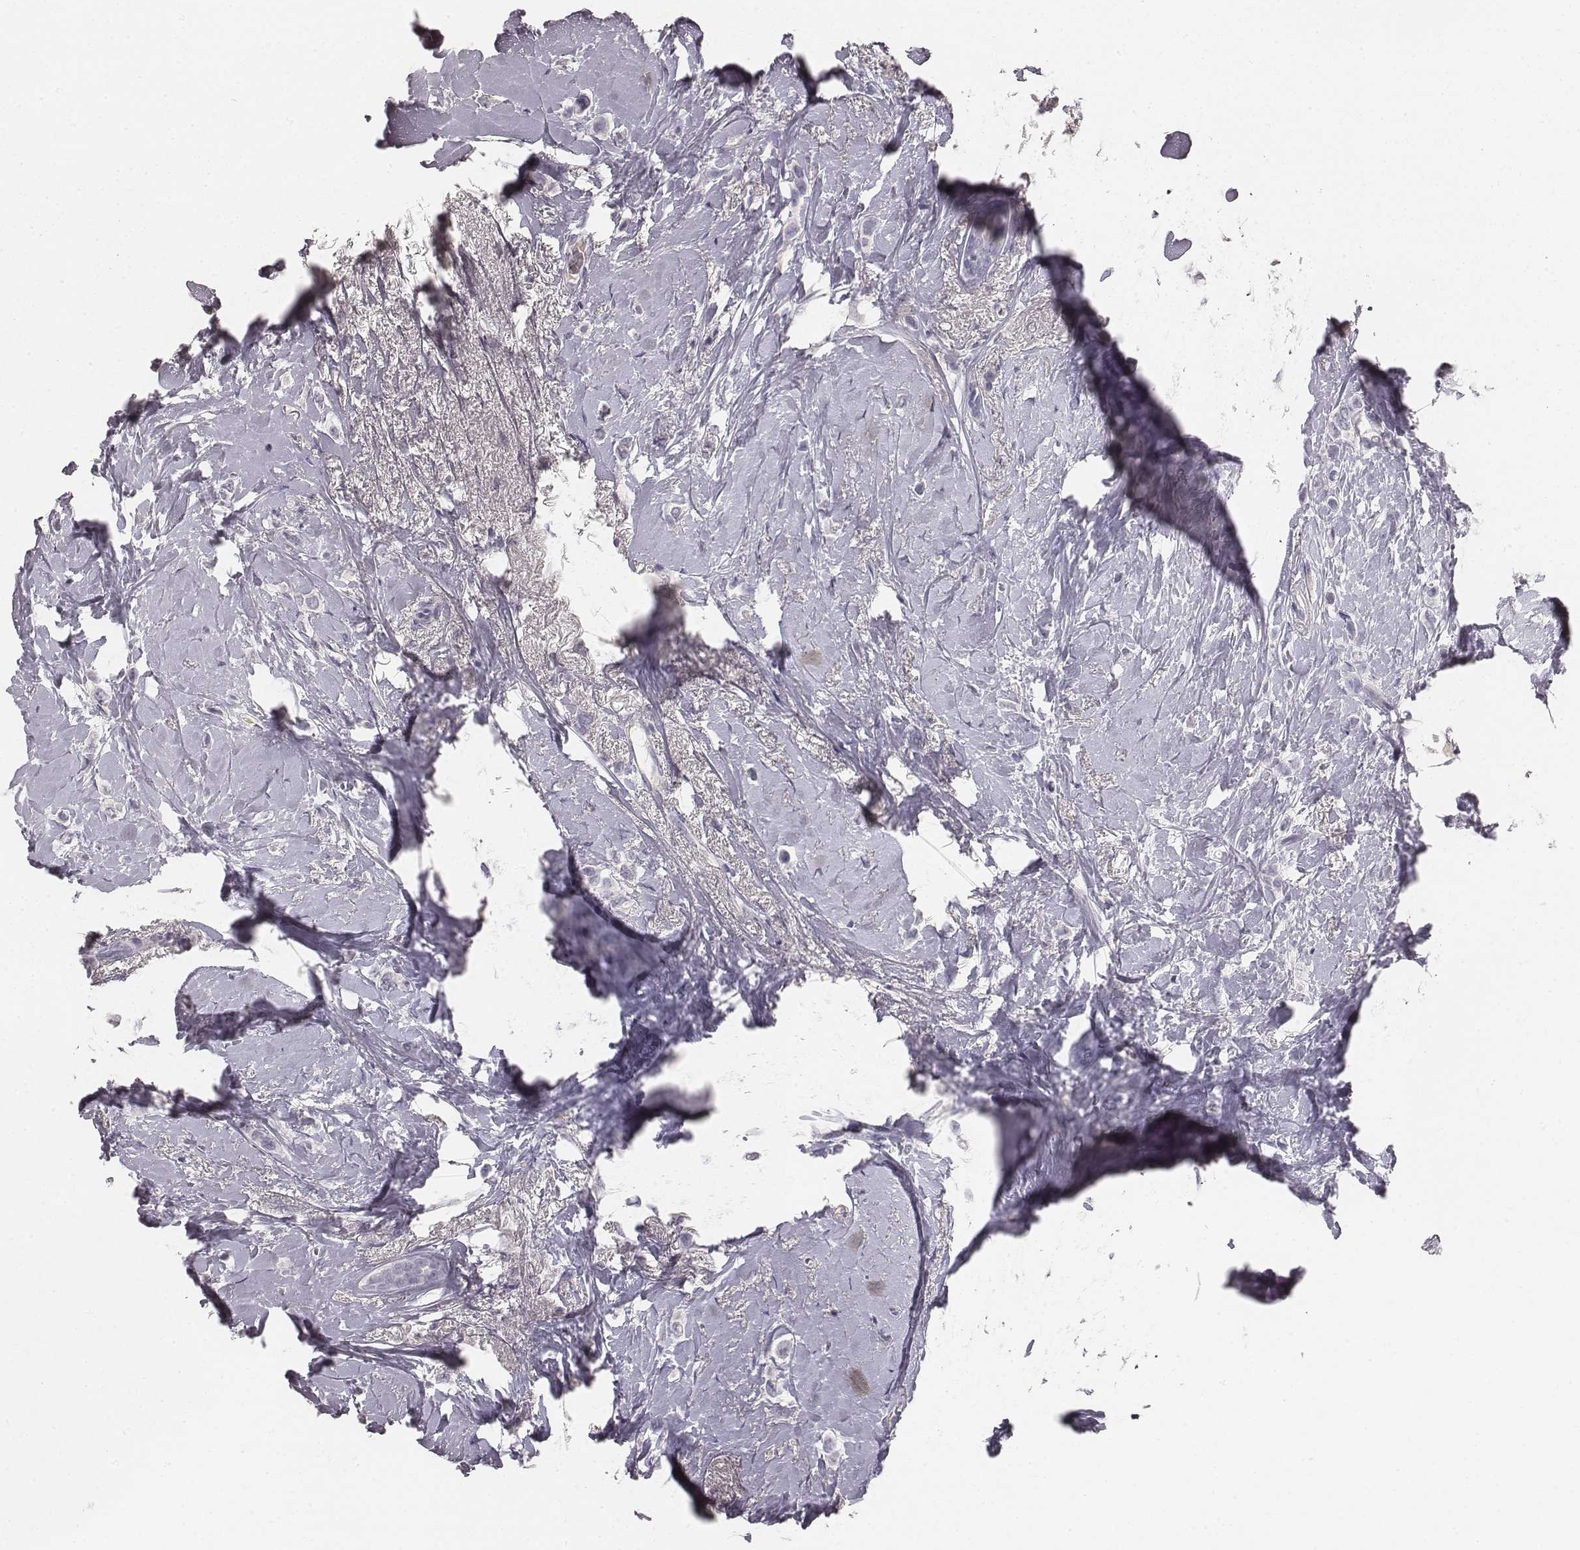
{"staining": {"intensity": "negative", "quantity": "none", "location": "none"}, "tissue": "breast cancer", "cell_type": "Tumor cells", "image_type": "cancer", "snomed": [{"axis": "morphology", "description": "Lobular carcinoma"}, {"axis": "topography", "description": "Breast"}], "caption": "Photomicrograph shows no significant protein staining in tumor cells of lobular carcinoma (breast).", "gene": "MYH6", "patient": {"sex": "female", "age": 66}}